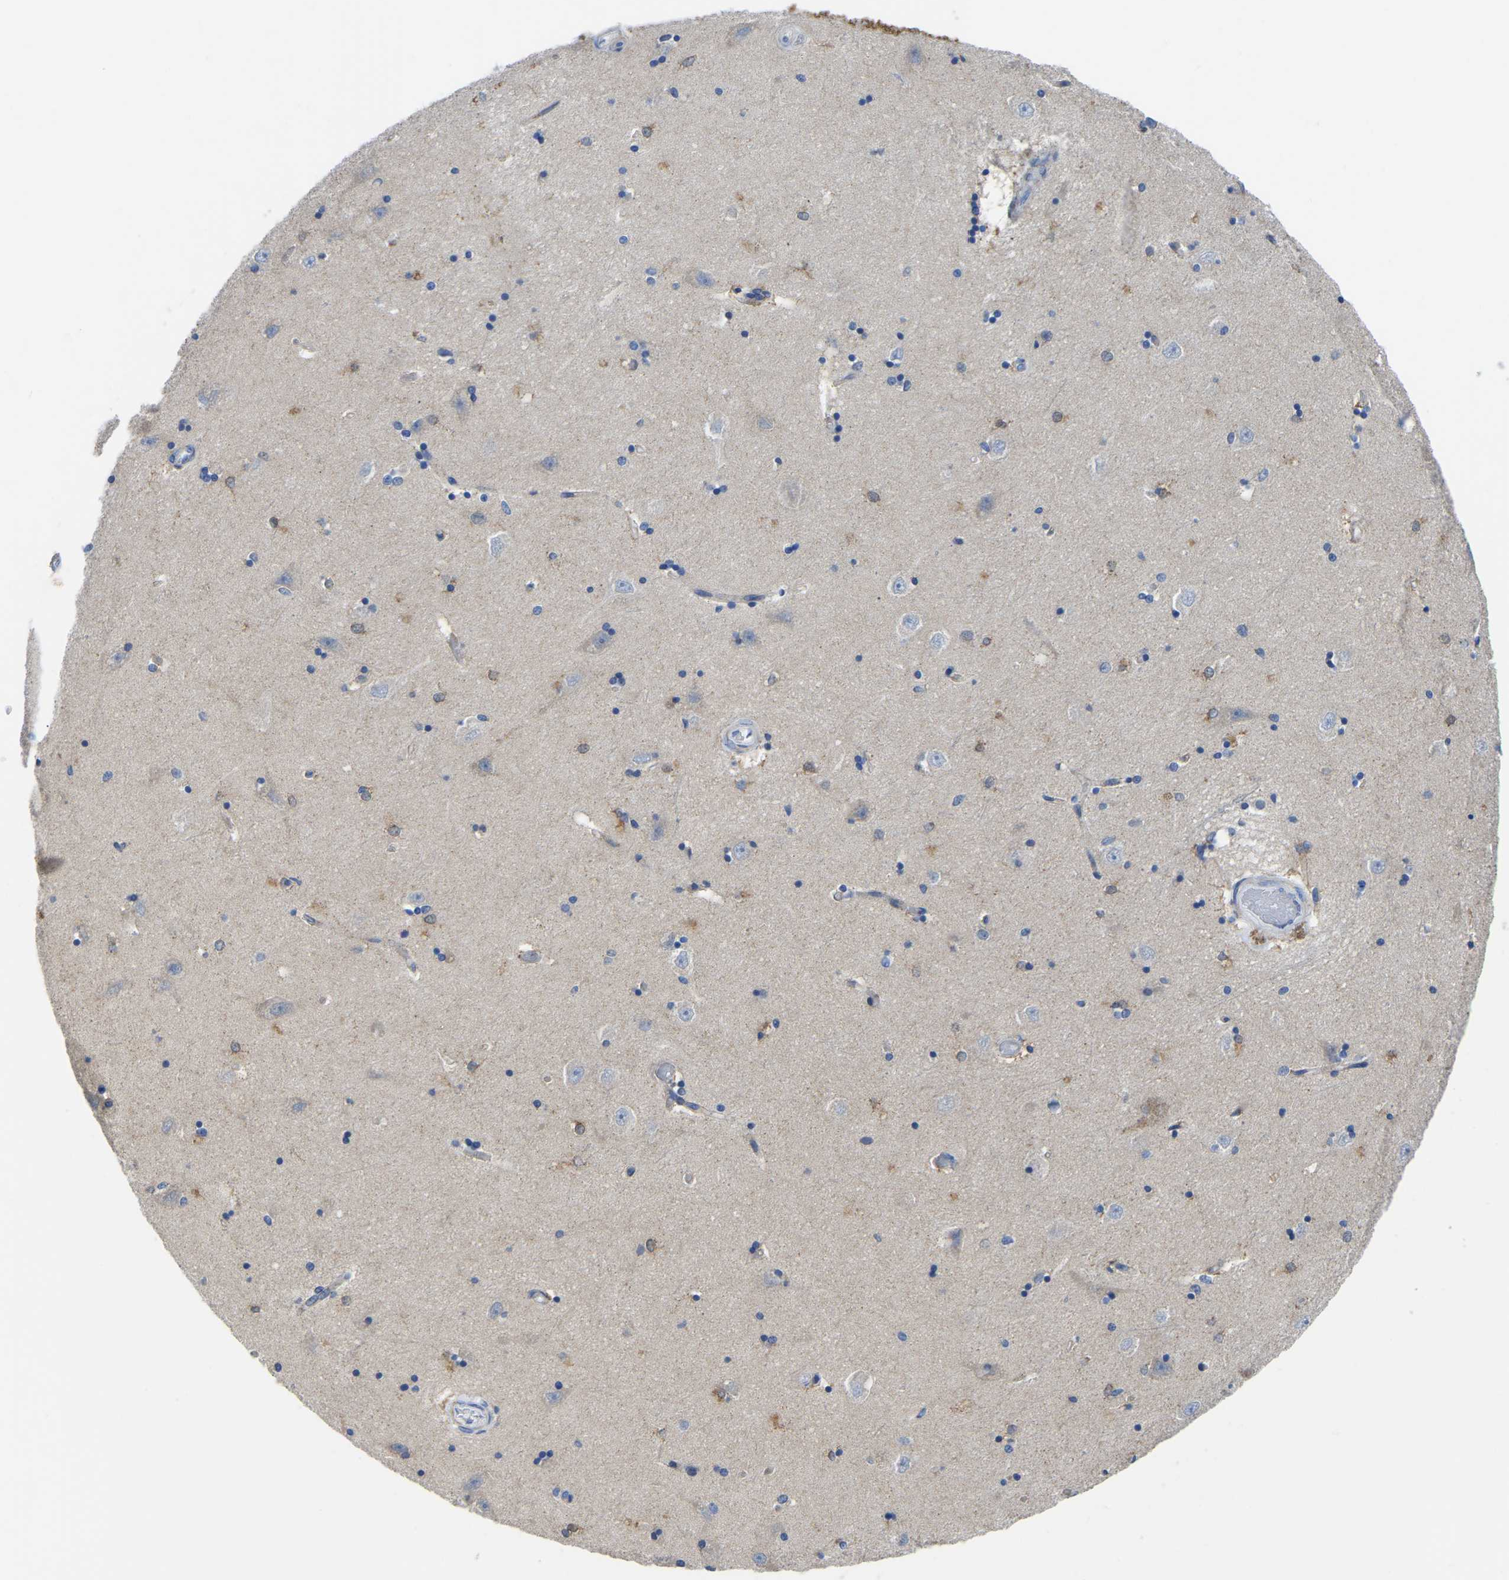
{"staining": {"intensity": "moderate", "quantity": "25%-75%", "location": "cytoplasmic/membranous"}, "tissue": "hippocampus", "cell_type": "Glial cells", "image_type": "normal", "snomed": [{"axis": "morphology", "description": "Normal tissue, NOS"}, {"axis": "topography", "description": "Hippocampus"}], "caption": "A high-resolution micrograph shows immunohistochemistry (IHC) staining of benign hippocampus, which demonstrates moderate cytoplasmic/membranous positivity in about 25%-75% of glial cells.", "gene": "ETFA", "patient": {"sex": "male", "age": 45}}